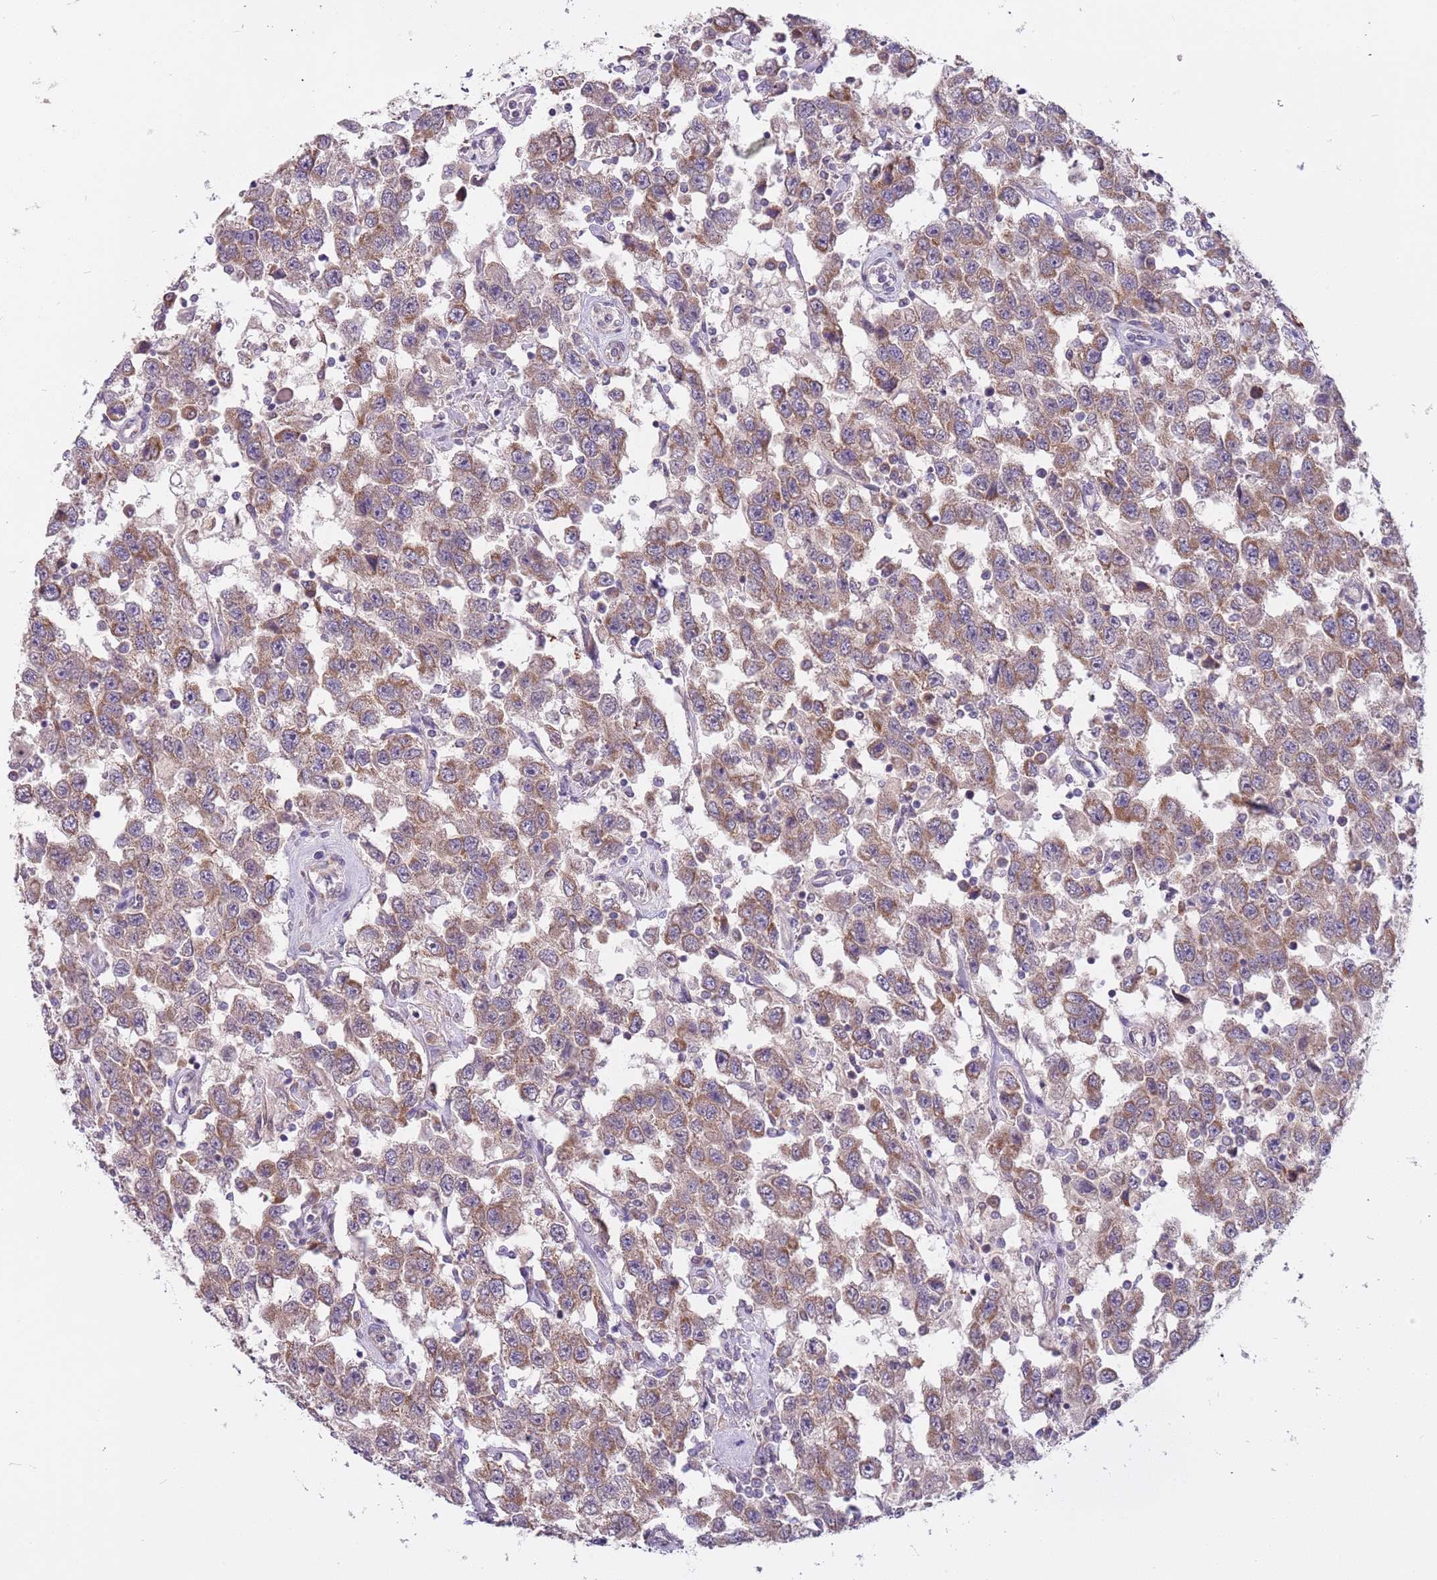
{"staining": {"intensity": "moderate", "quantity": "25%-75%", "location": "cytoplasmic/membranous"}, "tissue": "testis cancer", "cell_type": "Tumor cells", "image_type": "cancer", "snomed": [{"axis": "morphology", "description": "Seminoma, NOS"}, {"axis": "topography", "description": "Testis"}], "caption": "High-magnification brightfield microscopy of seminoma (testis) stained with DAB (brown) and counterstained with hematoxylin (blue). tumor cells exhibit moderate cytoplasmic/membranous positivity is appreciated in approximately25%-75% of cells.", "gene": "RNF181", "patient": {"sex": "male", "age": 41}}